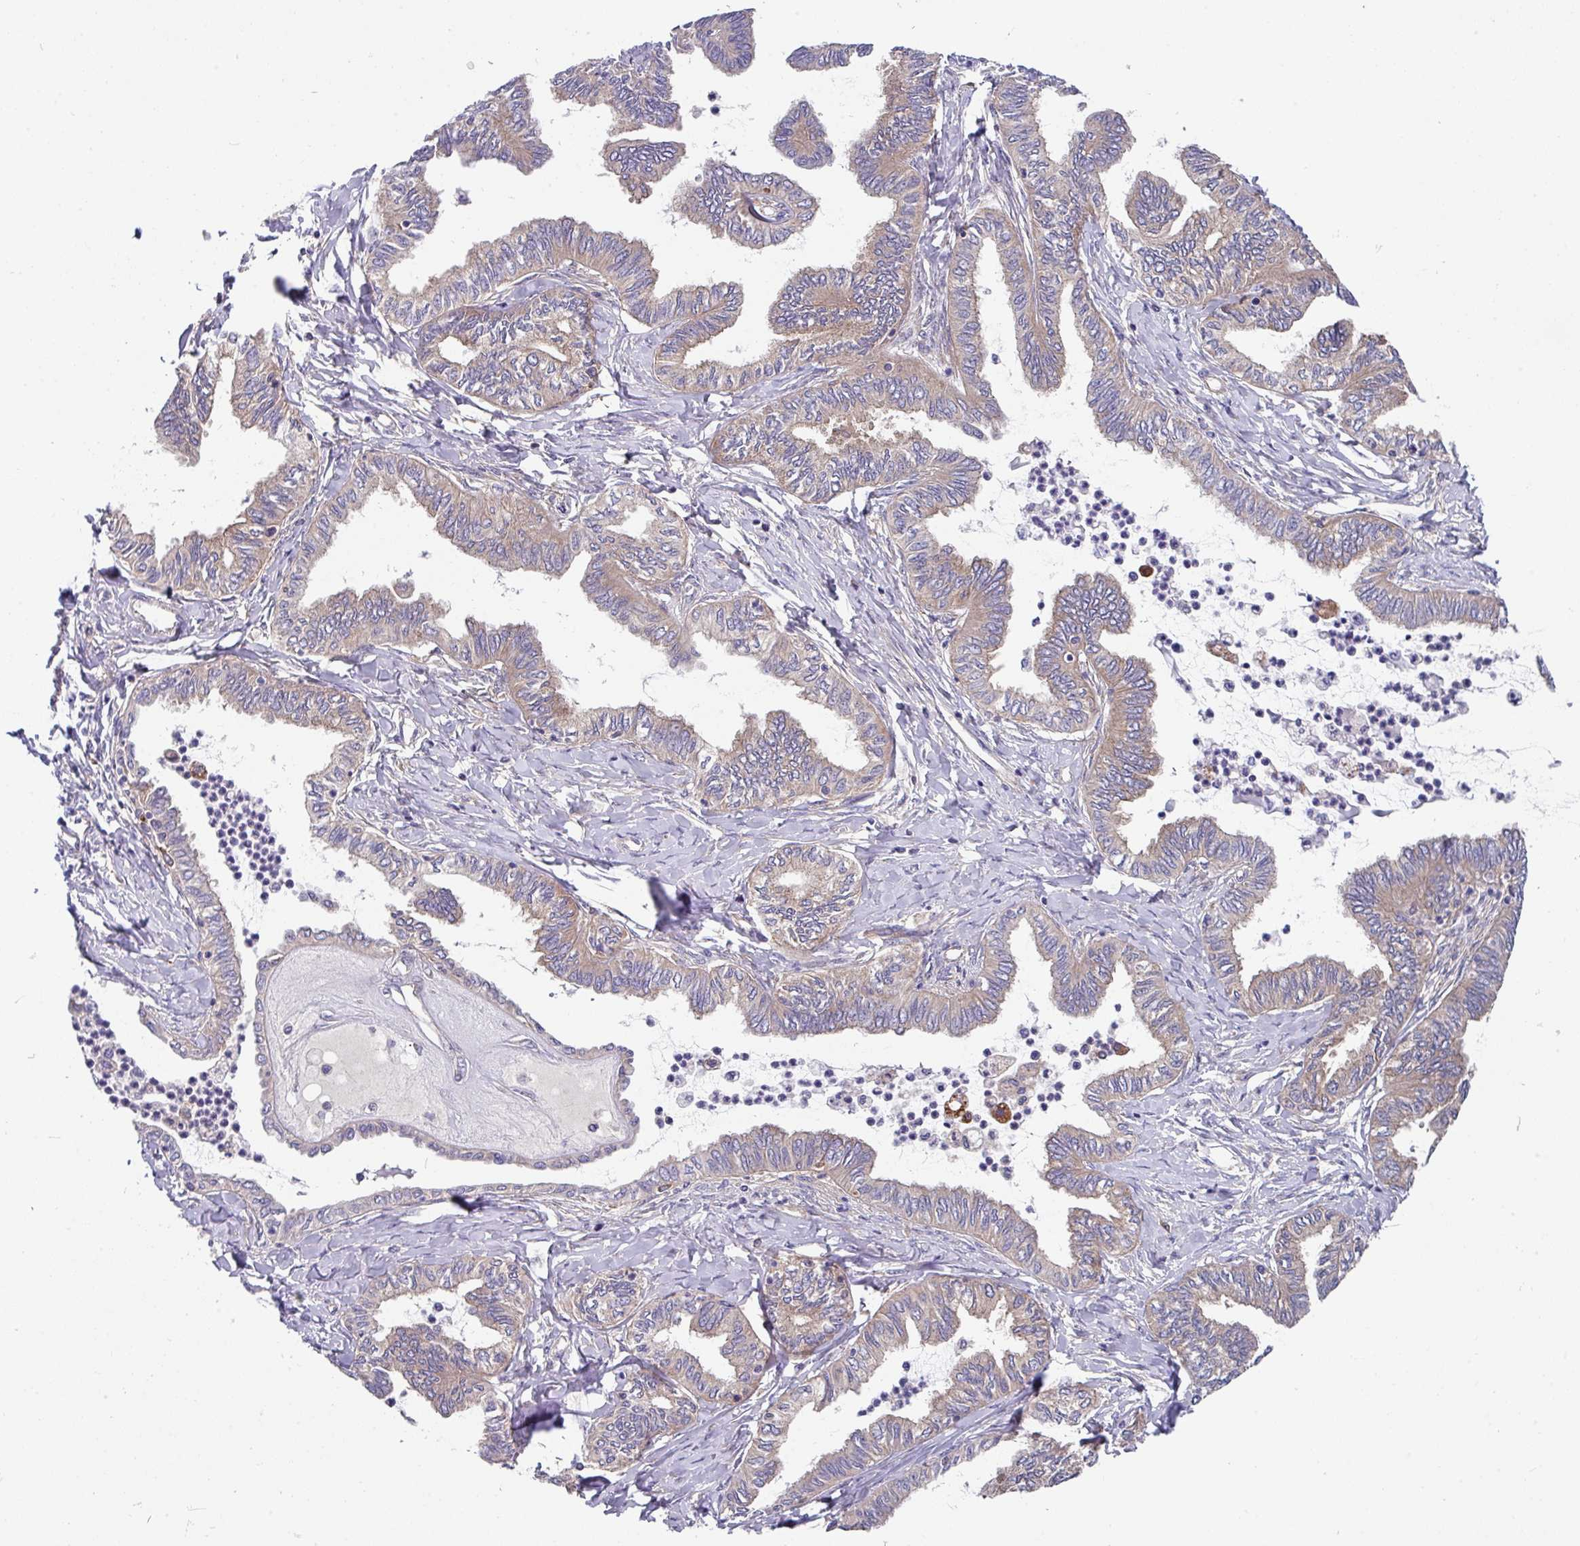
{"staining": {"intensity": "weak", "quantity": "<25%", "location": "cytoplasmic/membranous"}, "tissue": "ovarian cancer", "cell_type": "Tumor cells", "image_type": "cancer", "snomed": [{"axis": "morphology", "description": "Carcinoma, endometroid"}, {"axis": "topography", "description": "Ovary"}], "caption": "DAB immunohistochemical staining of ovarian cancer (endometroid carcinoma) shows no significant positivity in tumor cells. (Brightfield microscopy of DAB (3,3'-diaminobenzidine) immunohistochemistry at high magnification).", "gene": "EIF4B", "patient": {"sex": "female", "age": 70}}